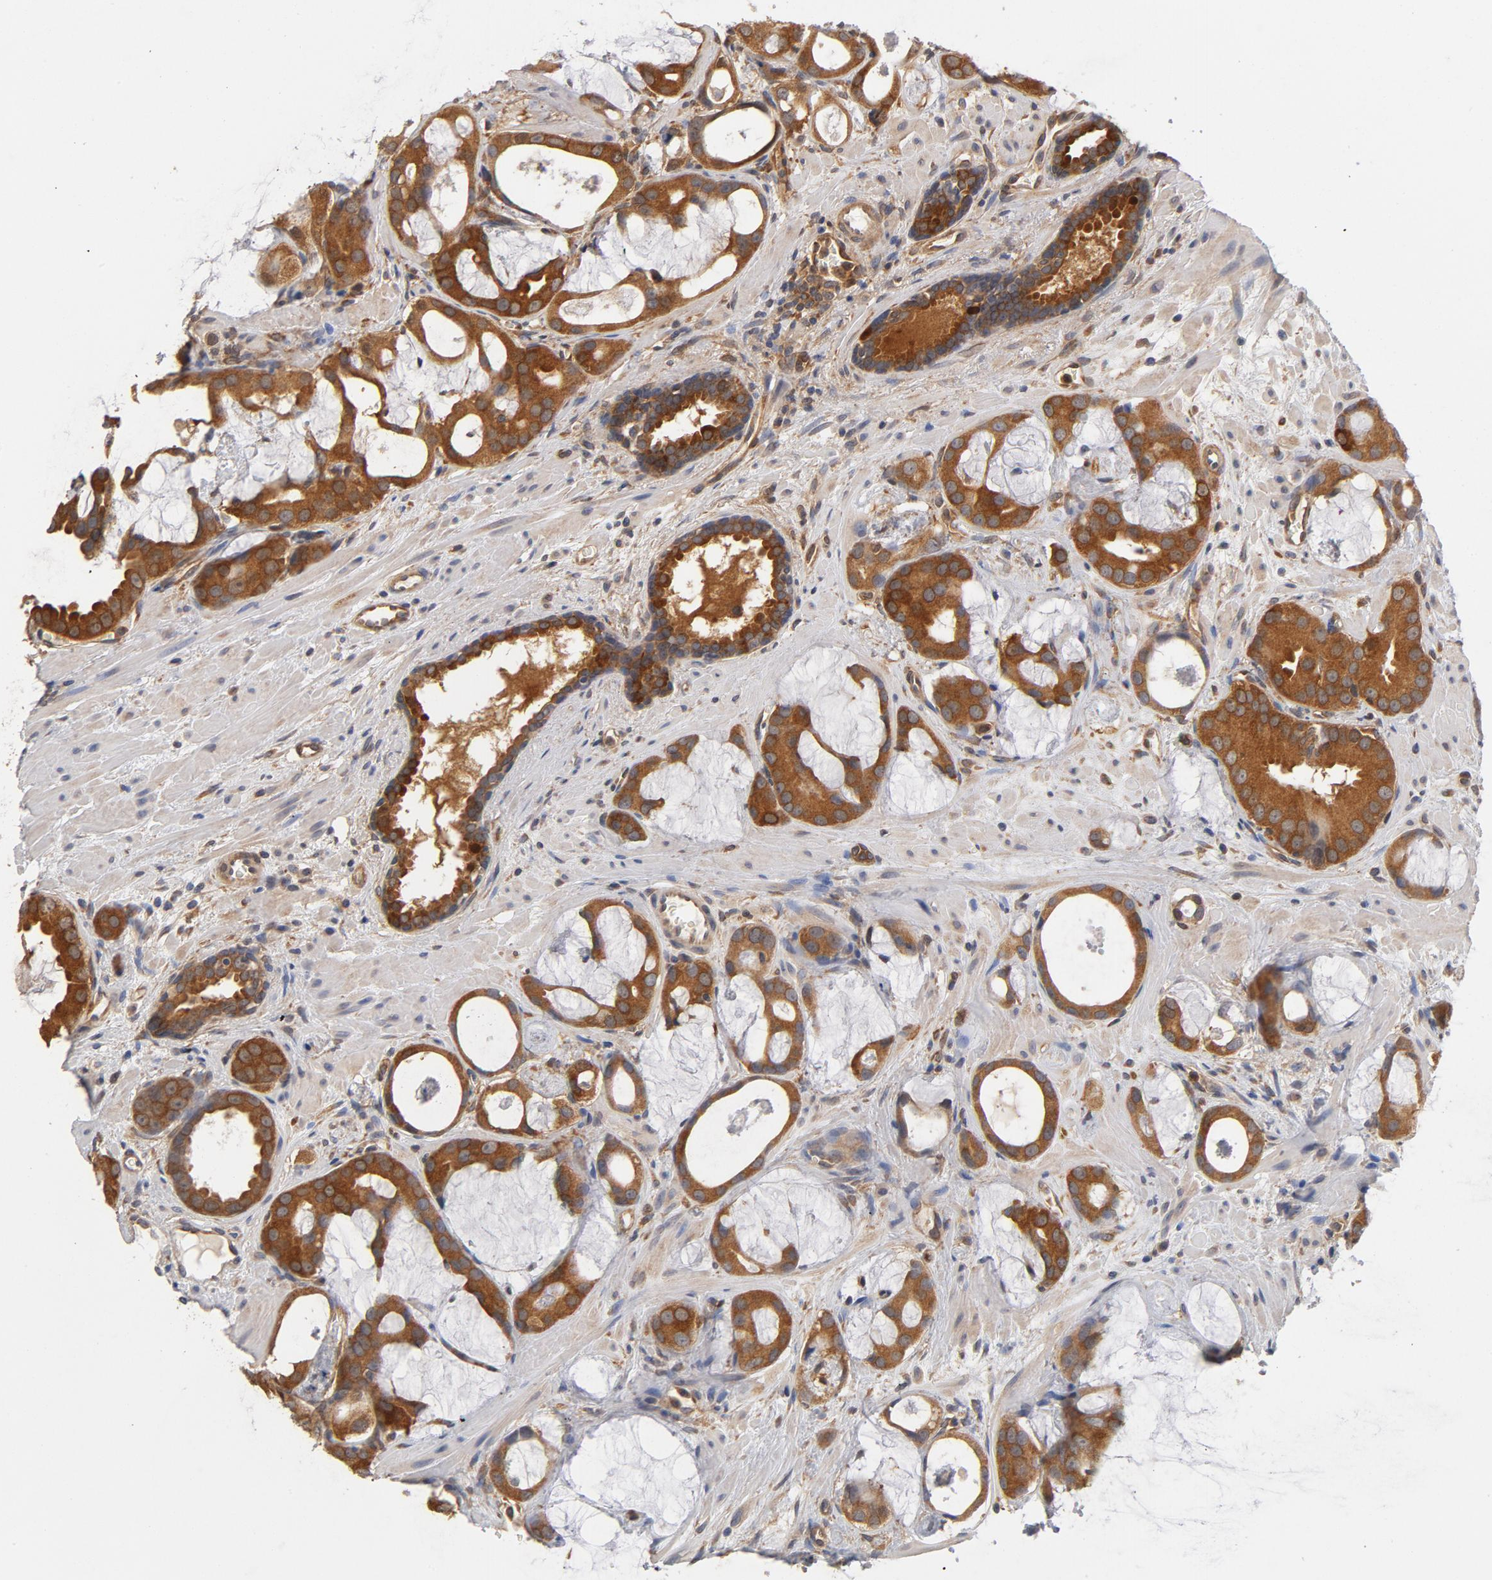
{"staining": {"intensity": "strong", "quantity": ">75%", "location": "cytoplasmic/membranous"}, "tissue": "prostate cancer", "cell_type": "Tumor cells", "image_type": "cancer", "snomed": [{"axis": "morphology", "description": "Adenocarcinoma, Low grade"}, {"axis": "topography", "description": "Prostate"}], "caption": "The photomicrograph shows staining of prostate cancer, revealing strong cytoplasmic/membranous protein expression (brown color) within tumor cells.", "gene": "ASMTL", "patient": {"sex": "male", "age": 57}}